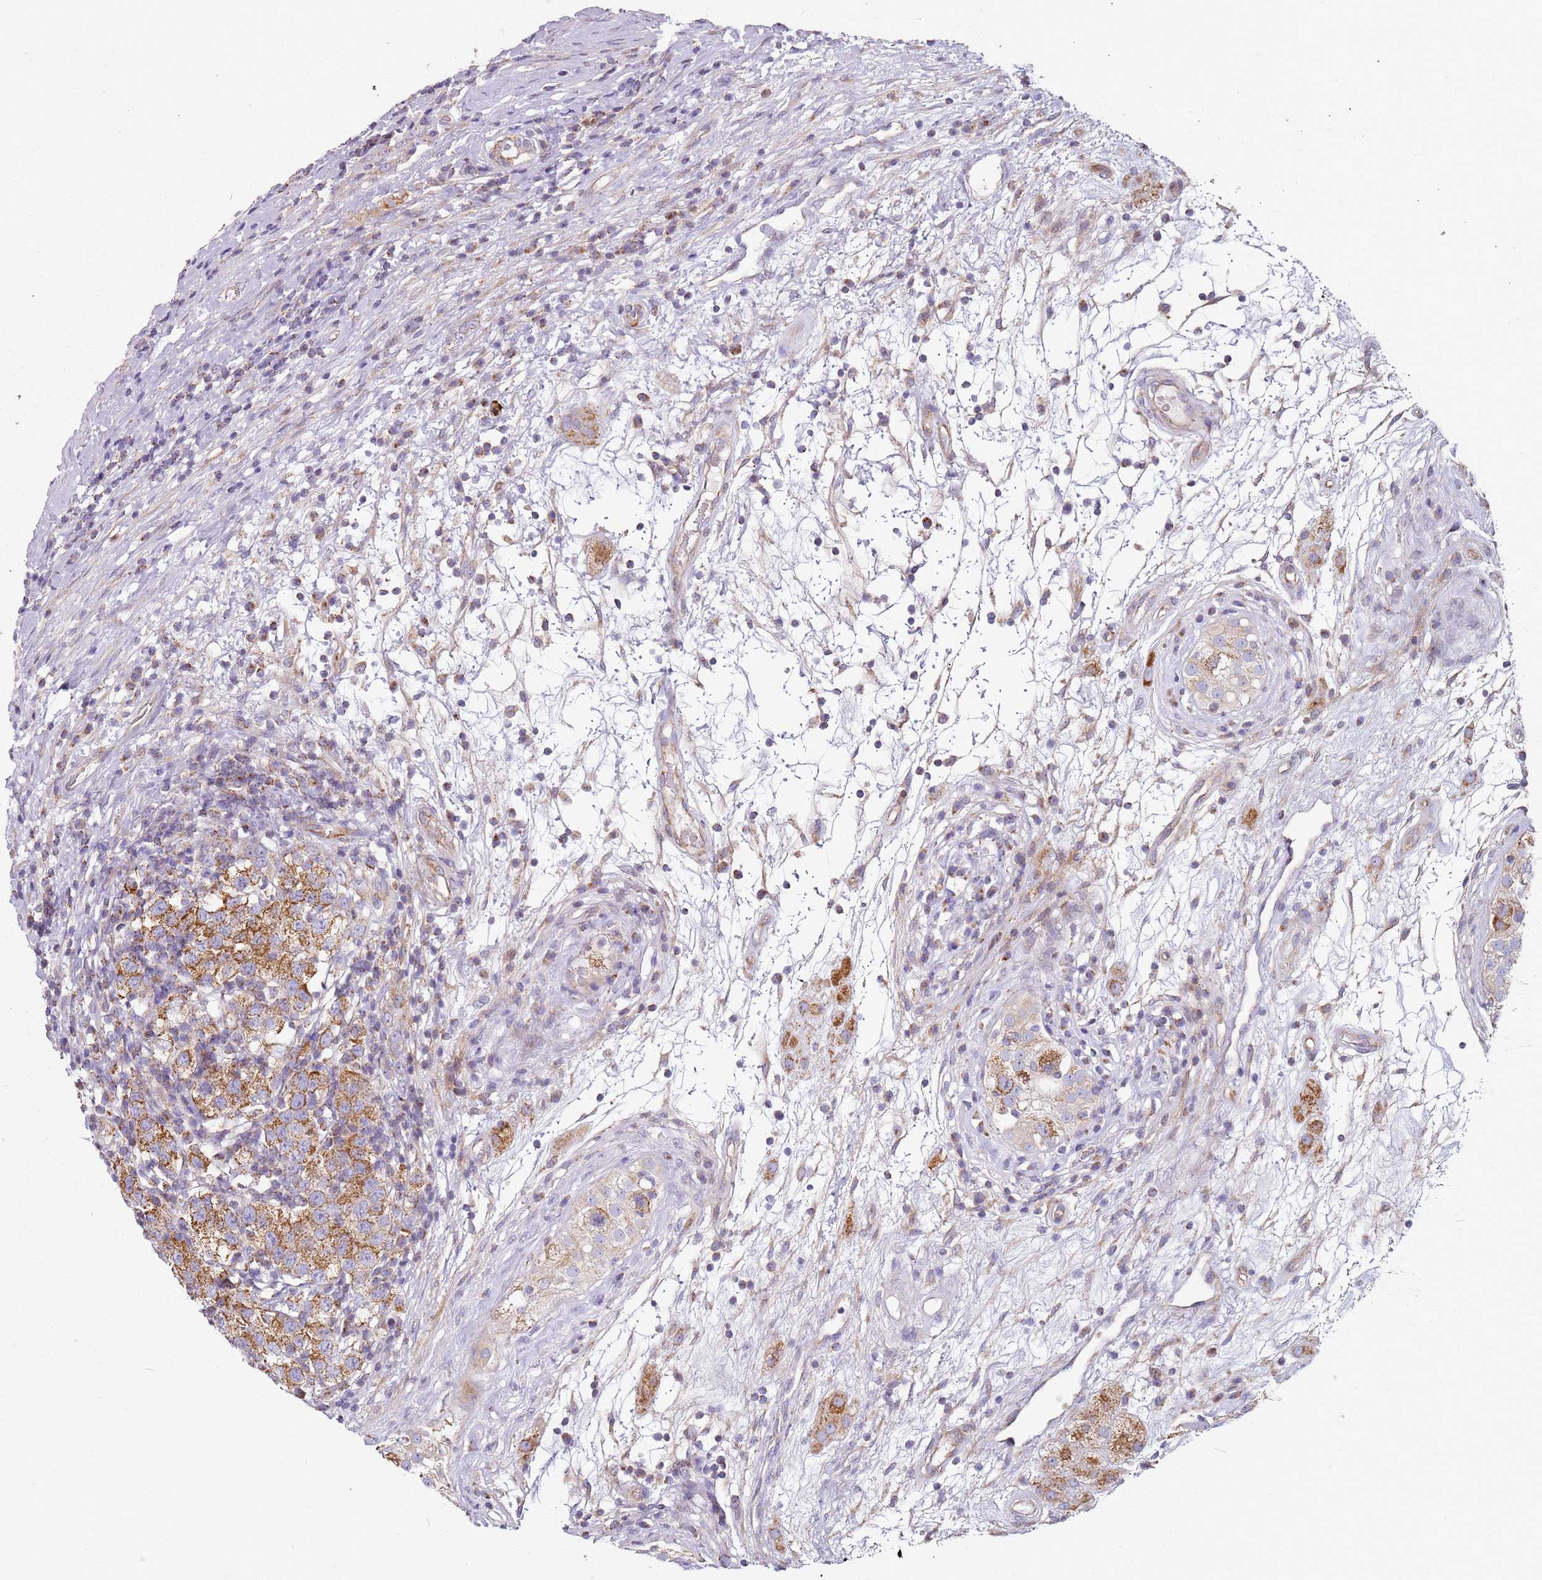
{"staining": {"intensity": "moderate", "quantity": ">75%", "location": "cytoplasmic/membranous"}, "tissue": "testis cancer", "cell_type": "Tumor cells", "image_type": "cancer", "snomed": [{"axis": "morphology", "description": "Seminoma, NOS"}, {"axis": "topography", "description": "Testis"}], "caption": "Human testis cancer stained with a protein marker displays moderate staining in tumor cells.", "gene": "ALS2", "patient": {"sex": "male", "age": 34}}